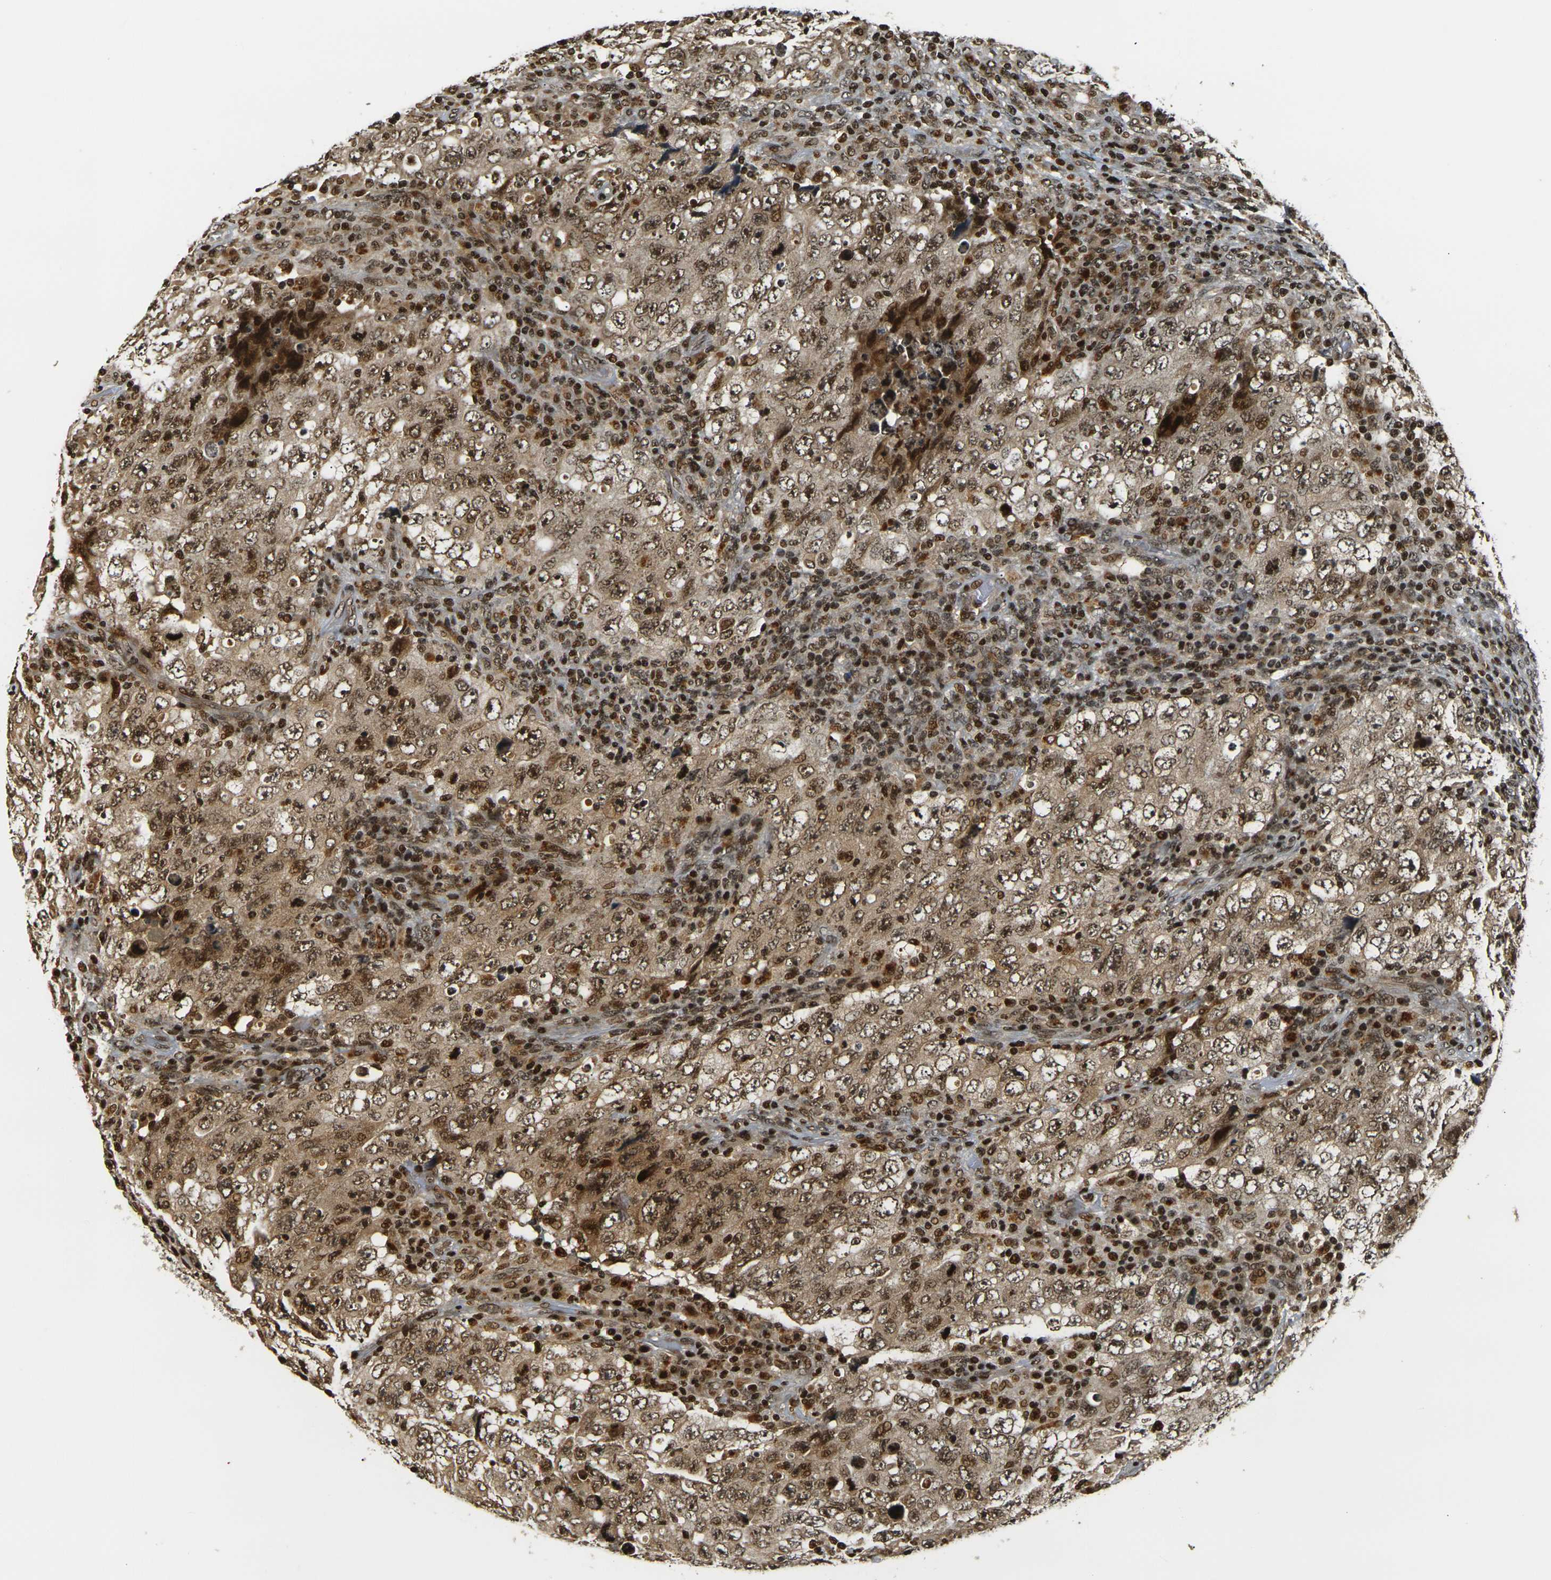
{"staining": {"intensity": "moderate", "quantity": ">75%", "location": "cytoplasmic/membranous,nuclear"}, "tissue": "testis cancer", "cell_type": "Tumor cells", "image_type": "cancer", "snomed": [{"axis": "morphology", "description": "Carcinoma, Embryonal, NOS"}, {"axis": "topography", "description": "Testis"}], "caption": "Testis cancer tissue reveals moderate cytoplasmic/membranous and nuclear expression in about >75% of tumor cells, visualized by immunohistochemistry.", "gene": "ACTL6A", "patient": {"sex": "male", "age": 26}}